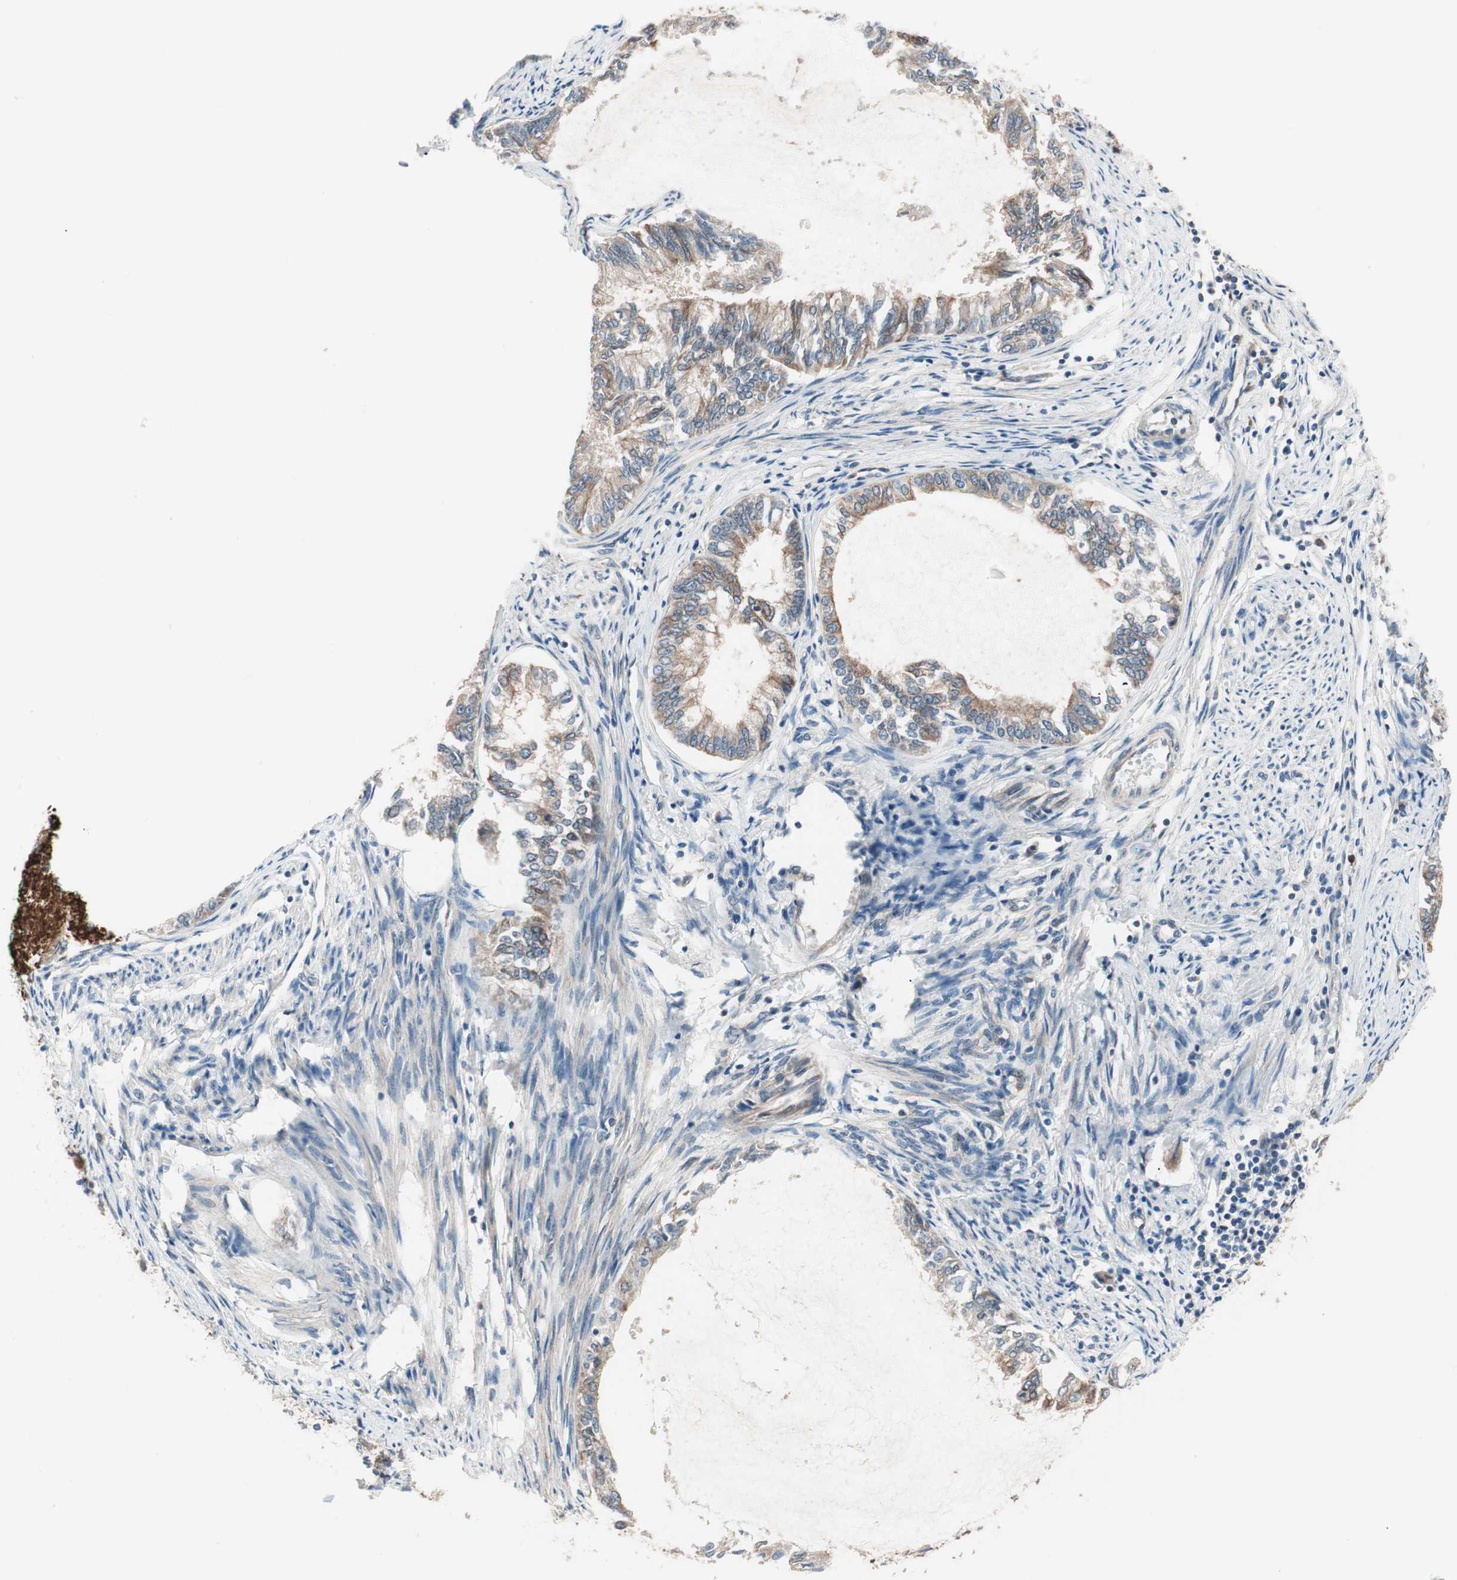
{"staining": {"intensity": "moderate", "quantity": ">75%", "location": "cytoplasmic/membranous"}, "tissue": "endometrial cancer", "cell_type": "Tumor cells", "image_type": "cancer", "snomed": [{"axis": "morphology", "description": "Adenocarcinoma, NOS"}, {"axis": "topography", "description": "Endometrium"}], "caption": "Adenocarcinoma (endometrial) was stained to show a protein in brown. There is medium levels of moderate cytoplasmic/membranous staining in approximately >75% of tumor cells.", "gene": "TSG101", "patient": {"sex": "female", "age": 86}}